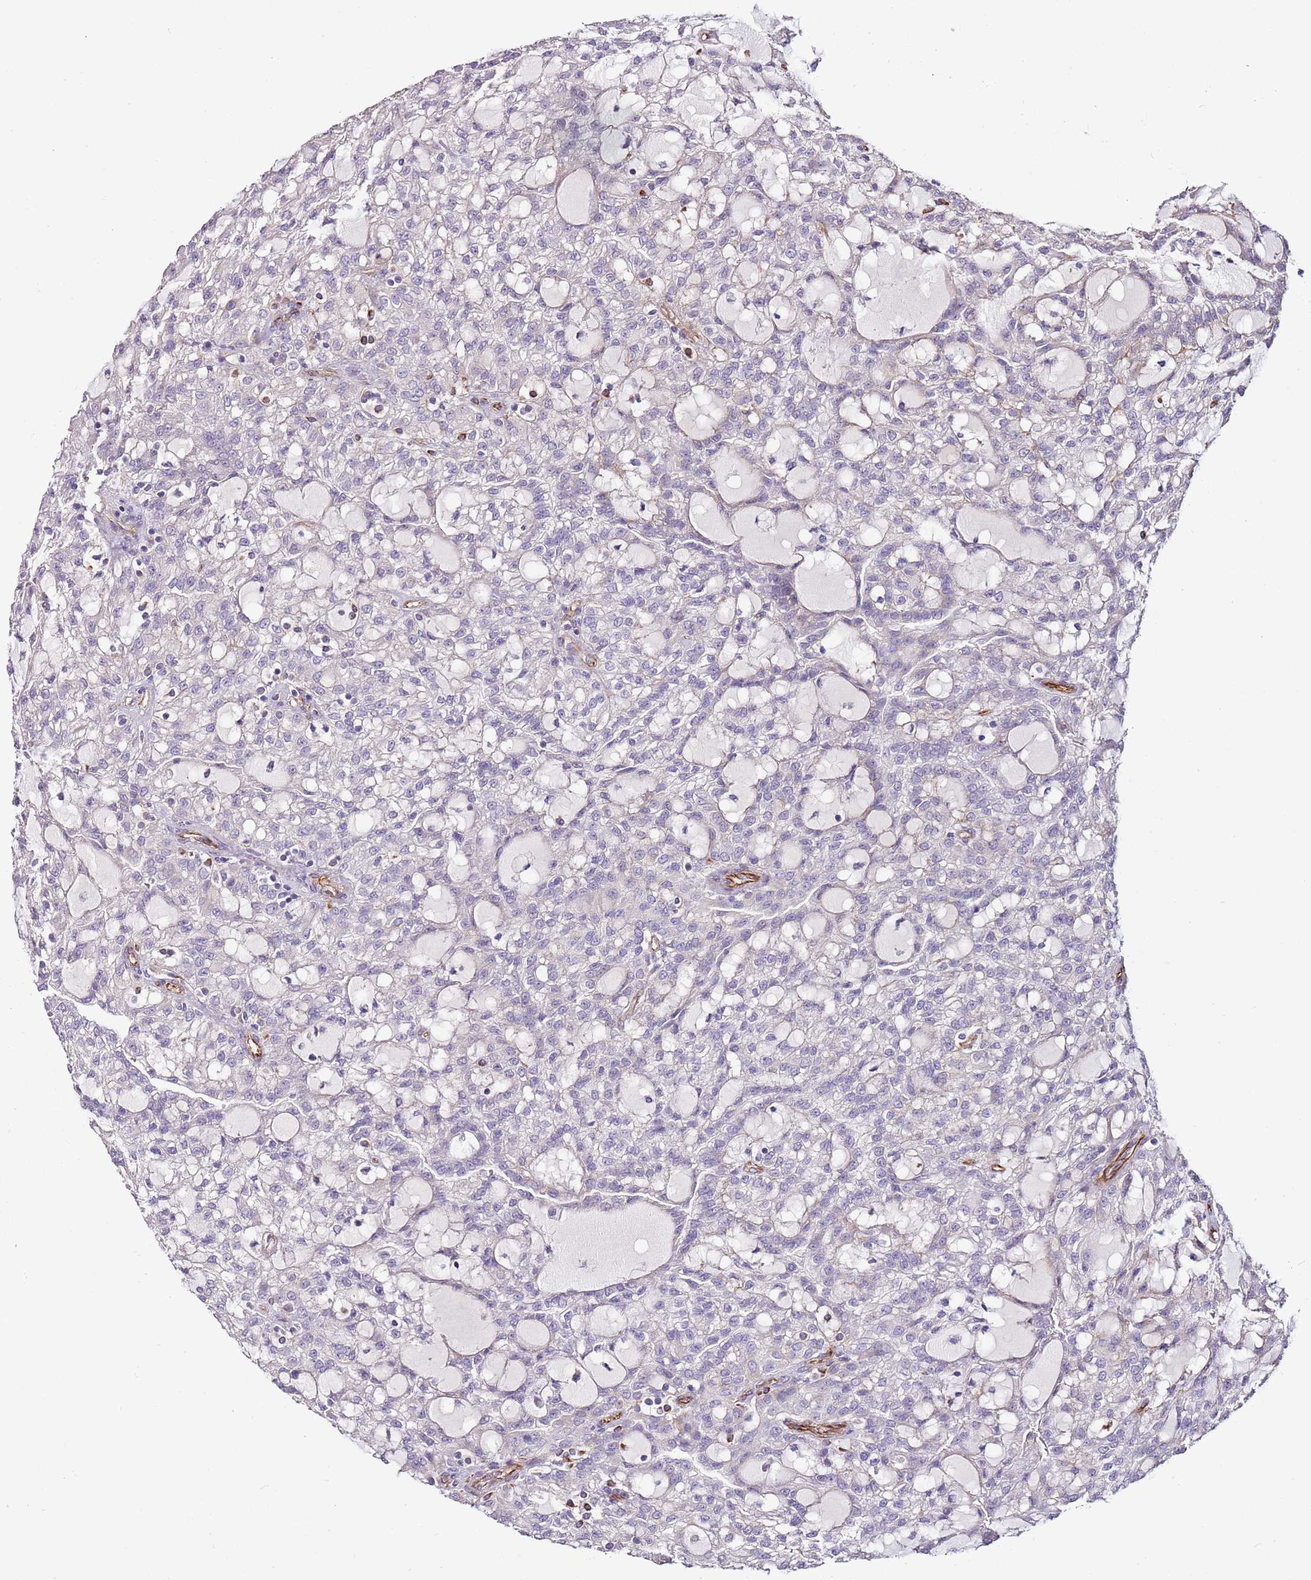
{"staining": {"intensity": "negative", "quantity": "none", "location": "none"}, "tissue": "renal cancer", "cell_type": "Tumor cells", "image_type": "cancer", "snomed": [{"axis": "morphology", "description": "Adenocarcinoma, NOS"}, {"axis": "topography", "description": "Kidney"}], "caption": "DAB (3,3'-diaminobenzidine) immunohistochemical staining of human adenocarcinoma (renal) exhibits no significant expression in tumor cells.", "gene": "ZNF786", "patient": {"sex": "male", "age": 63}}